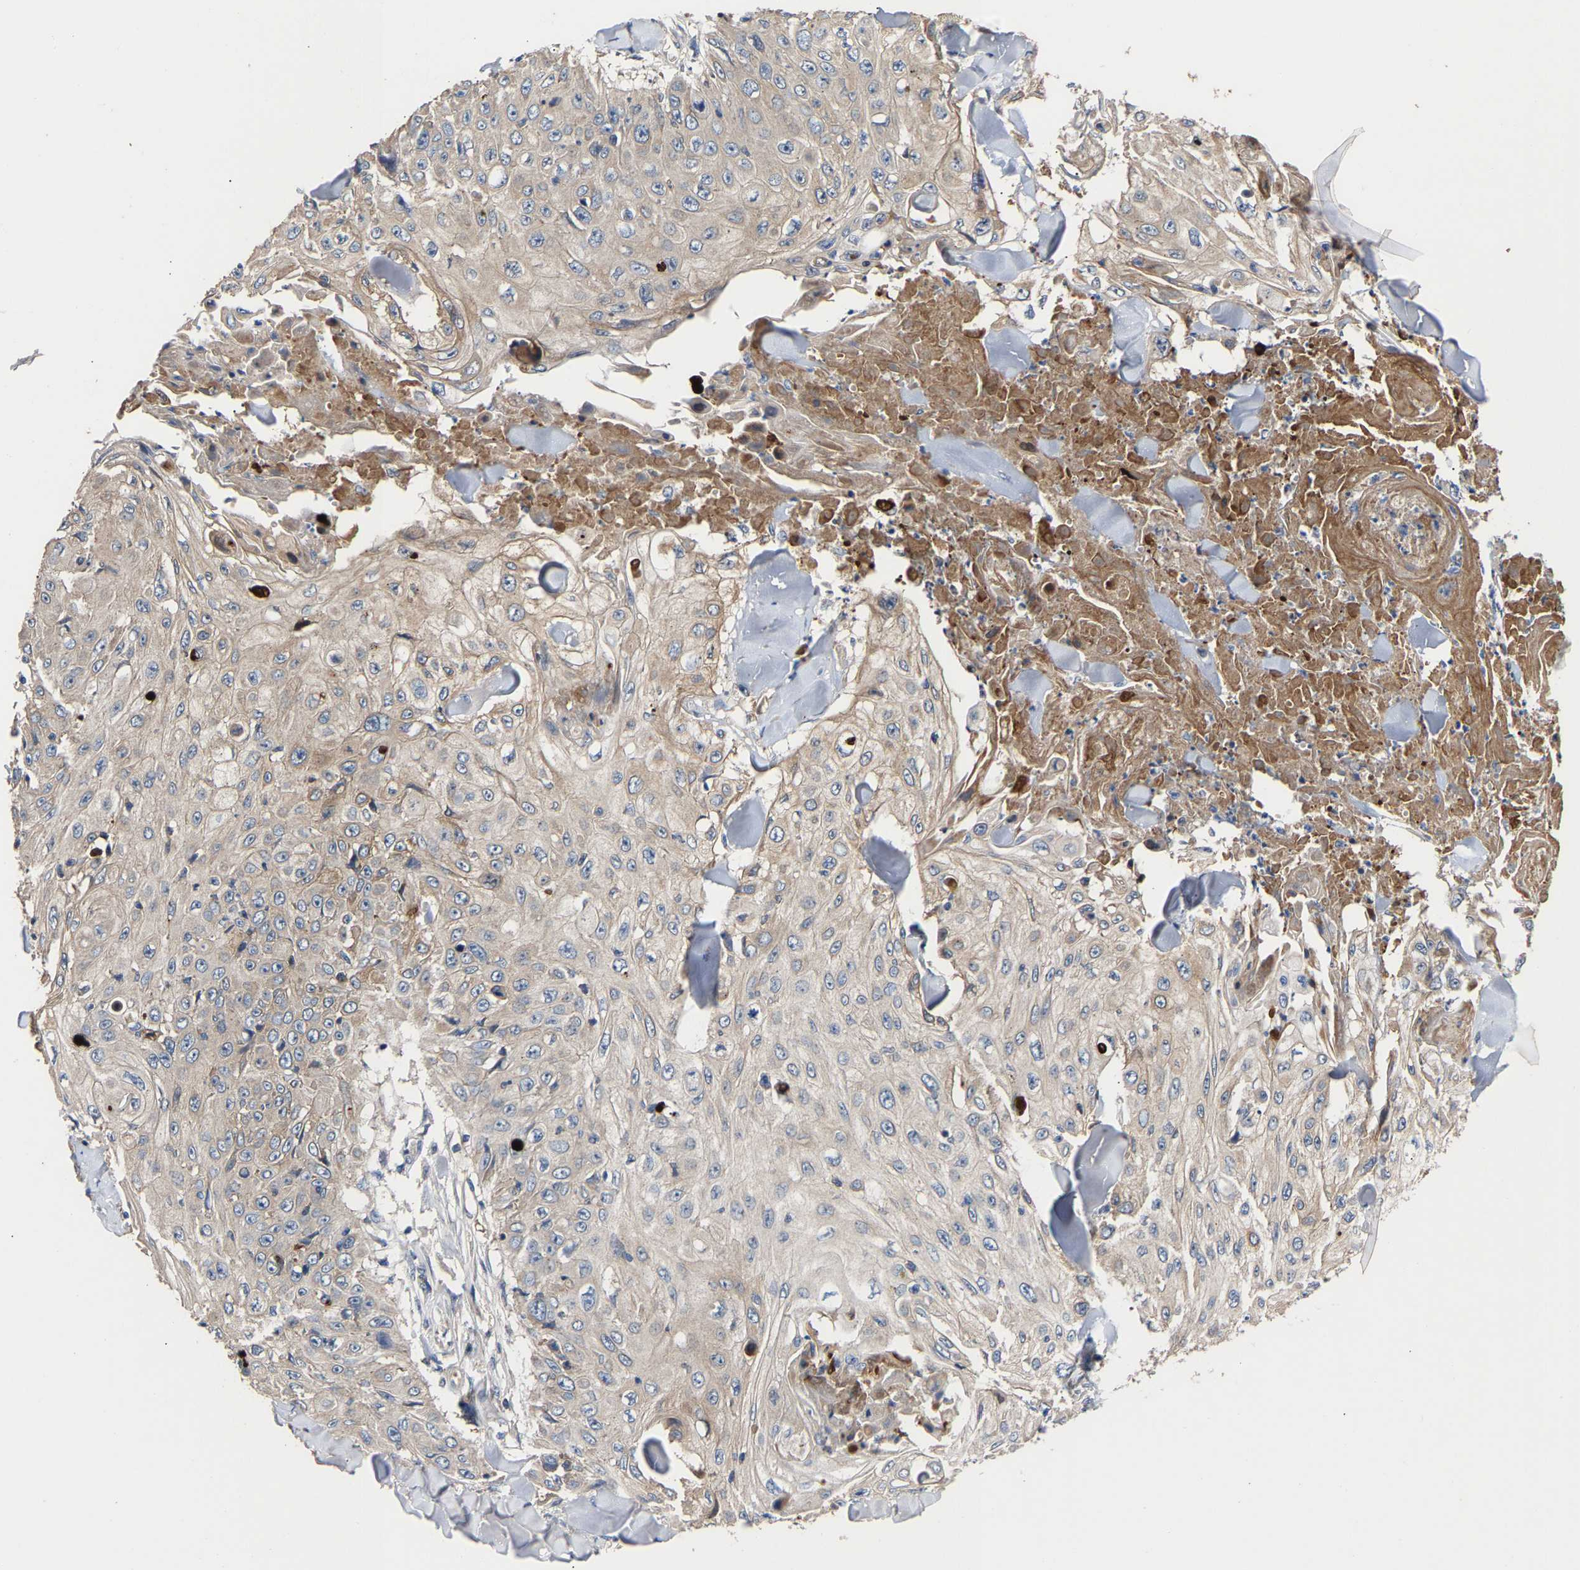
{"staining": {"intensity": "weak", "quantity": "<25%", "location": "cytoplasmic/membranous"}, "tissue": "skin cancer", "cell_type": "Tumor cells", "image_type": "cancer", "snomed": [{"axis": "morphology", "description": "Squamous cell carcinoma, NOS"}, {"axis": "topography", "description": "Skin"}], "caption": "IHC of skin squamous cell carcinoma demonstrates no positivity in tumor cells.", "gene": "KASH5", "patient": {"sex": "male", "age": 86}}